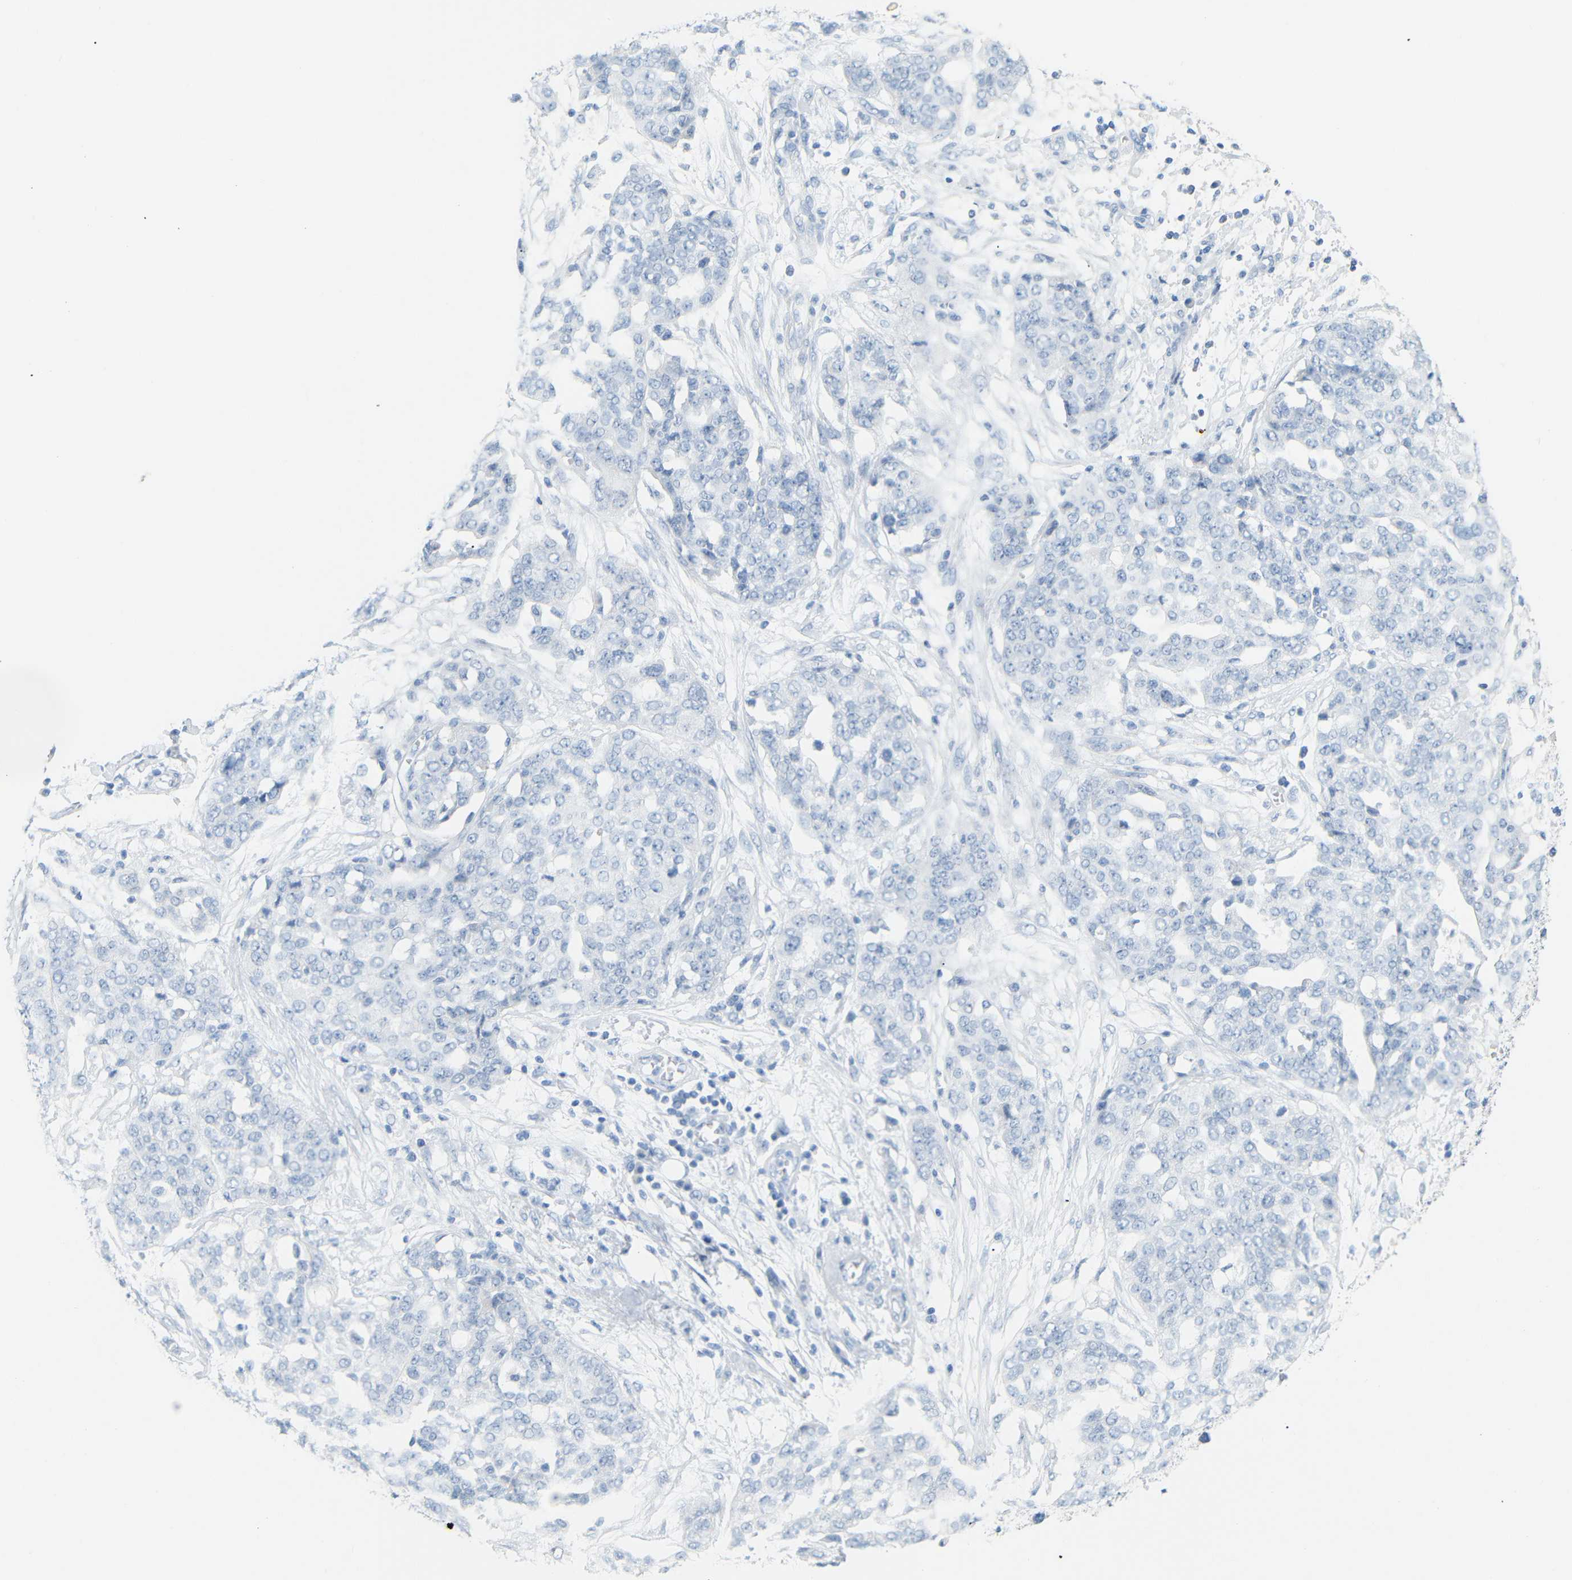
{"staining": {"intensity": "negative", "quantity": "none", "location": "none"}, "tissue": "ovarian cancer", "cell_type": "Tumor cells", "image_type": "cancer", "snomed": [{"axis": "morphology", "description": "Cystadenocarcinoma, serous, NOS"}, {"axis": "topography", "description": "Soft tissue"}, {"axis": "topography", "description": "Ovary"}], "caption": "Histopathology image shows no protein staining in tumor cells of ovarian cancer (serous cystadenocarcinoma) tissue. (Immunohistochemistry (ihc), brightfield microscopy, high magnification).", "gene": "OPN1SW", "patient": {"sex": "female", "age": 57}}